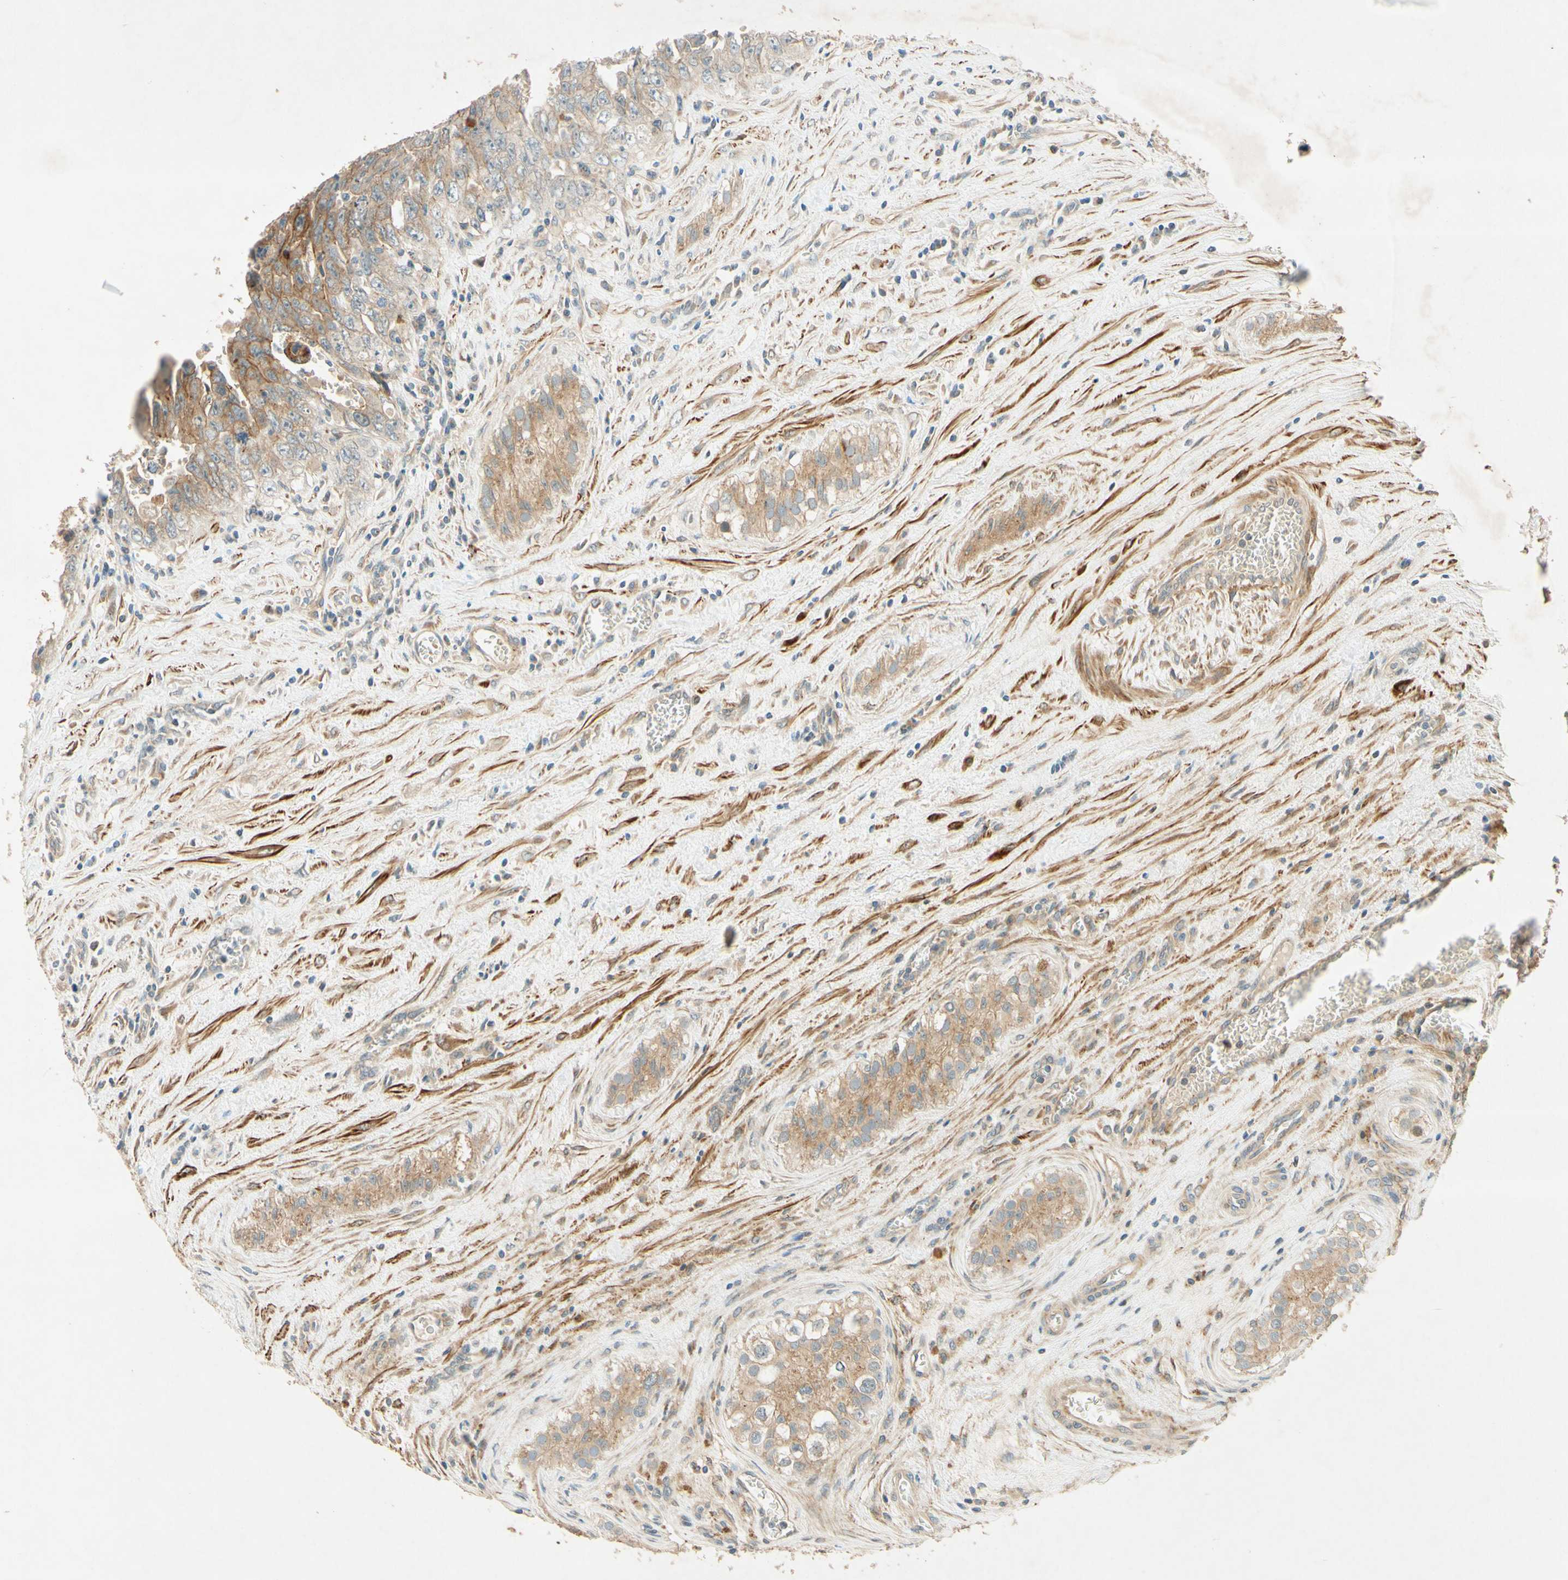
{"staining": {"intensity": "moderate", "quantity": ">75%", "location": "cytoplasmic/membranous"}, "tissue": "testis cancer", "cell_type": "Tumor cells", "image_type": "cancer", "snomed": [{"axis": "morphology", "description": "Carcinoma, Embryonal, NOS"}, {"axis": "topography", "description": "Testis"}], "caption": "An image of testis embryonal carcinoma stained for a protein displays moderate cytoplasmic/membranous brown staining in tumor cells.", "gene": "ADAM17", "patient": {"sex": "male", "age": 28}}